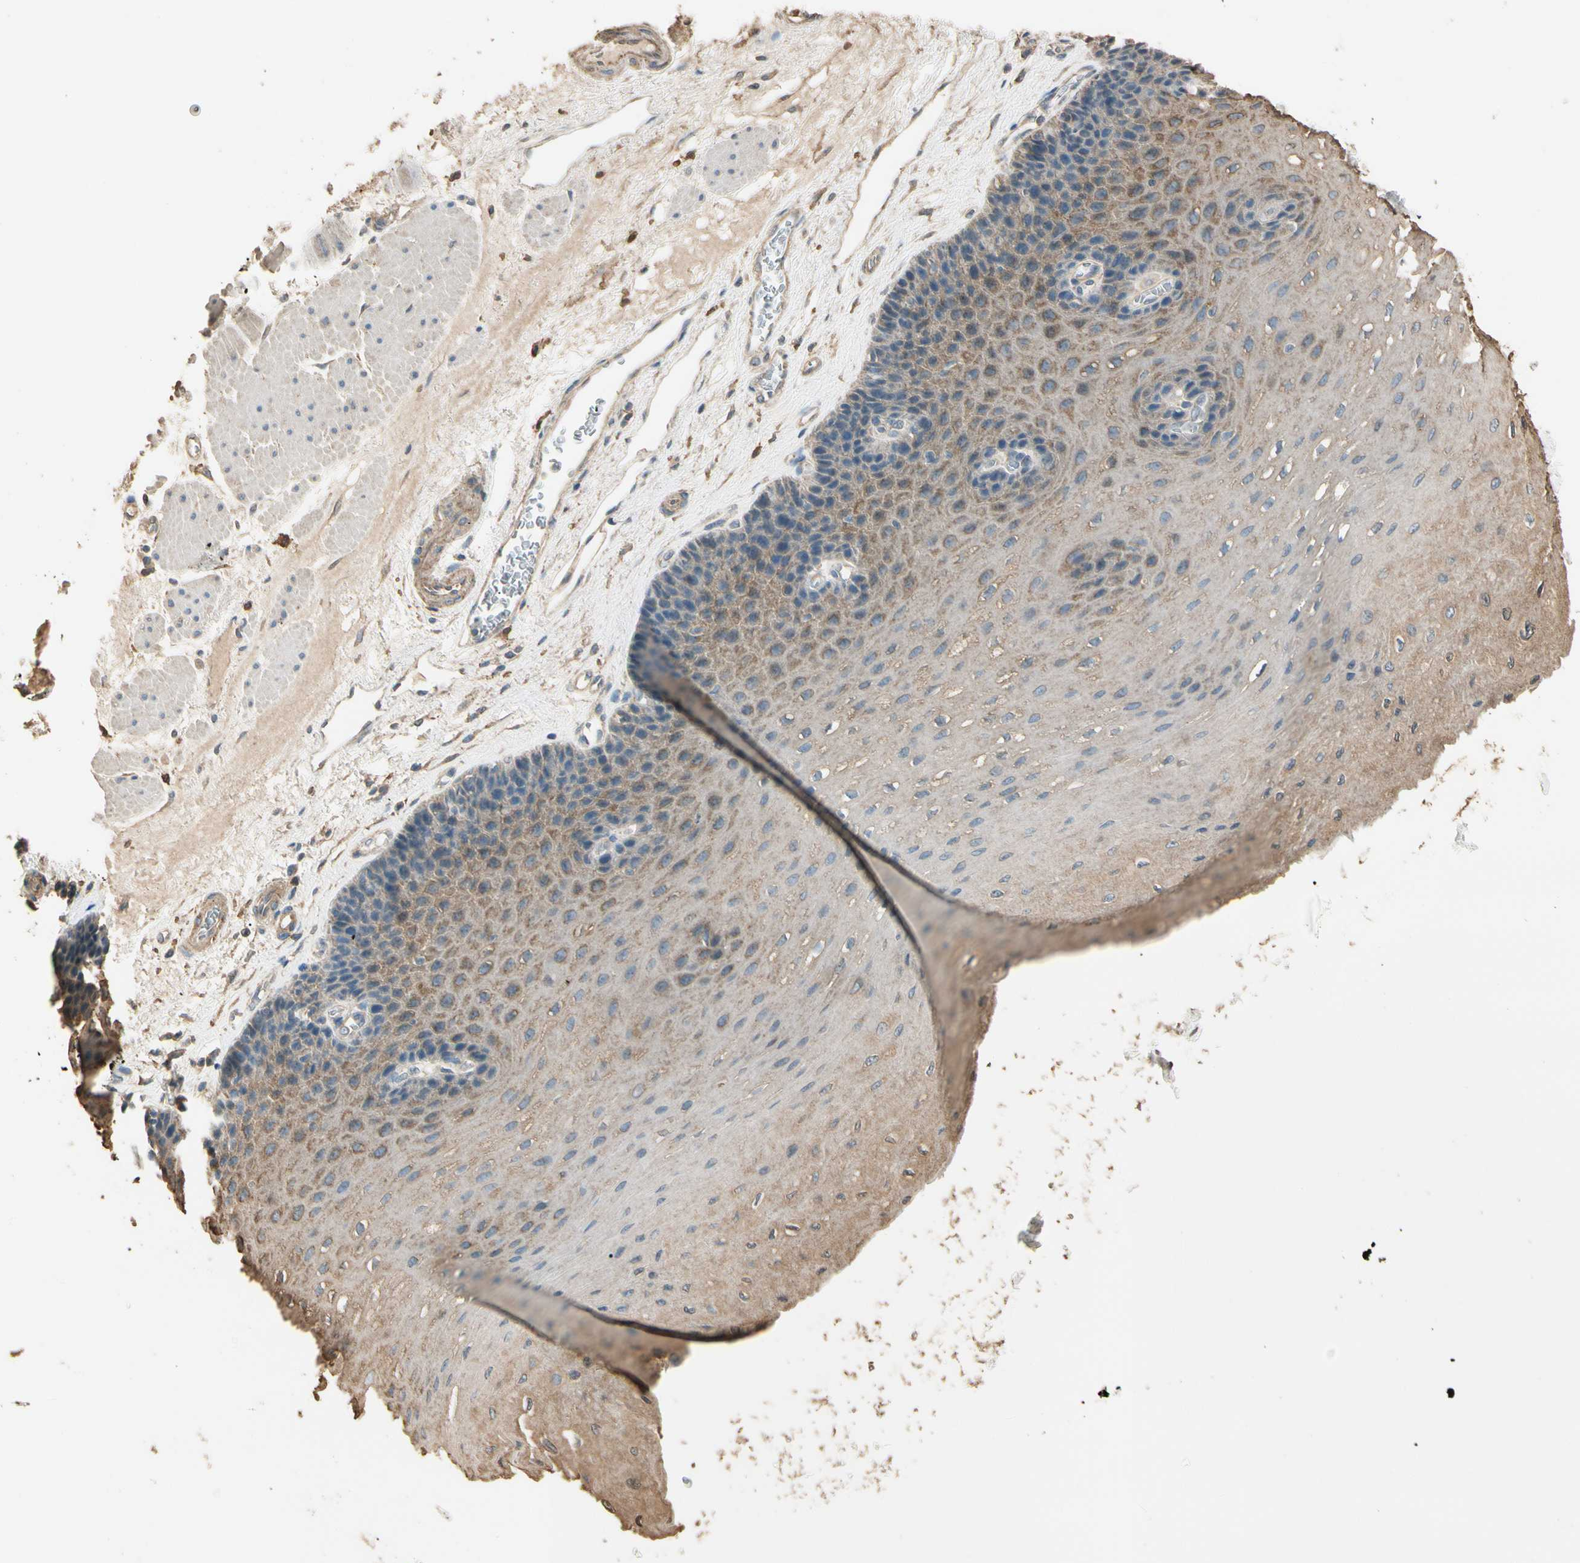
{"staining": {"intensity": "moderate", "quantity": ">75%", "location": "cytoplasmic/membranous"}, "tissue": "esophagus", "cell_type": "Squamous epithelial cells", "image_type": "normal", "snomed": [{"axis": "morphology", "description": "Normal tissue, NOS"}, {"axis": "topography", "description": "Esophagus"}], "caption": "Brown immunohistochemical staining in unremarkable human esophagus reveals moderate cytoplasmic/membranous staining in approximately >75% of squamous epithelial cells. The staining was performed using DAB (3,3'-diaminobenzidine), with brown indicating positive protein expression. Nuclei are stained blue with hematoxylin.", "gene": "CDH6", "patient": {"sex": "female", "age": 72}}